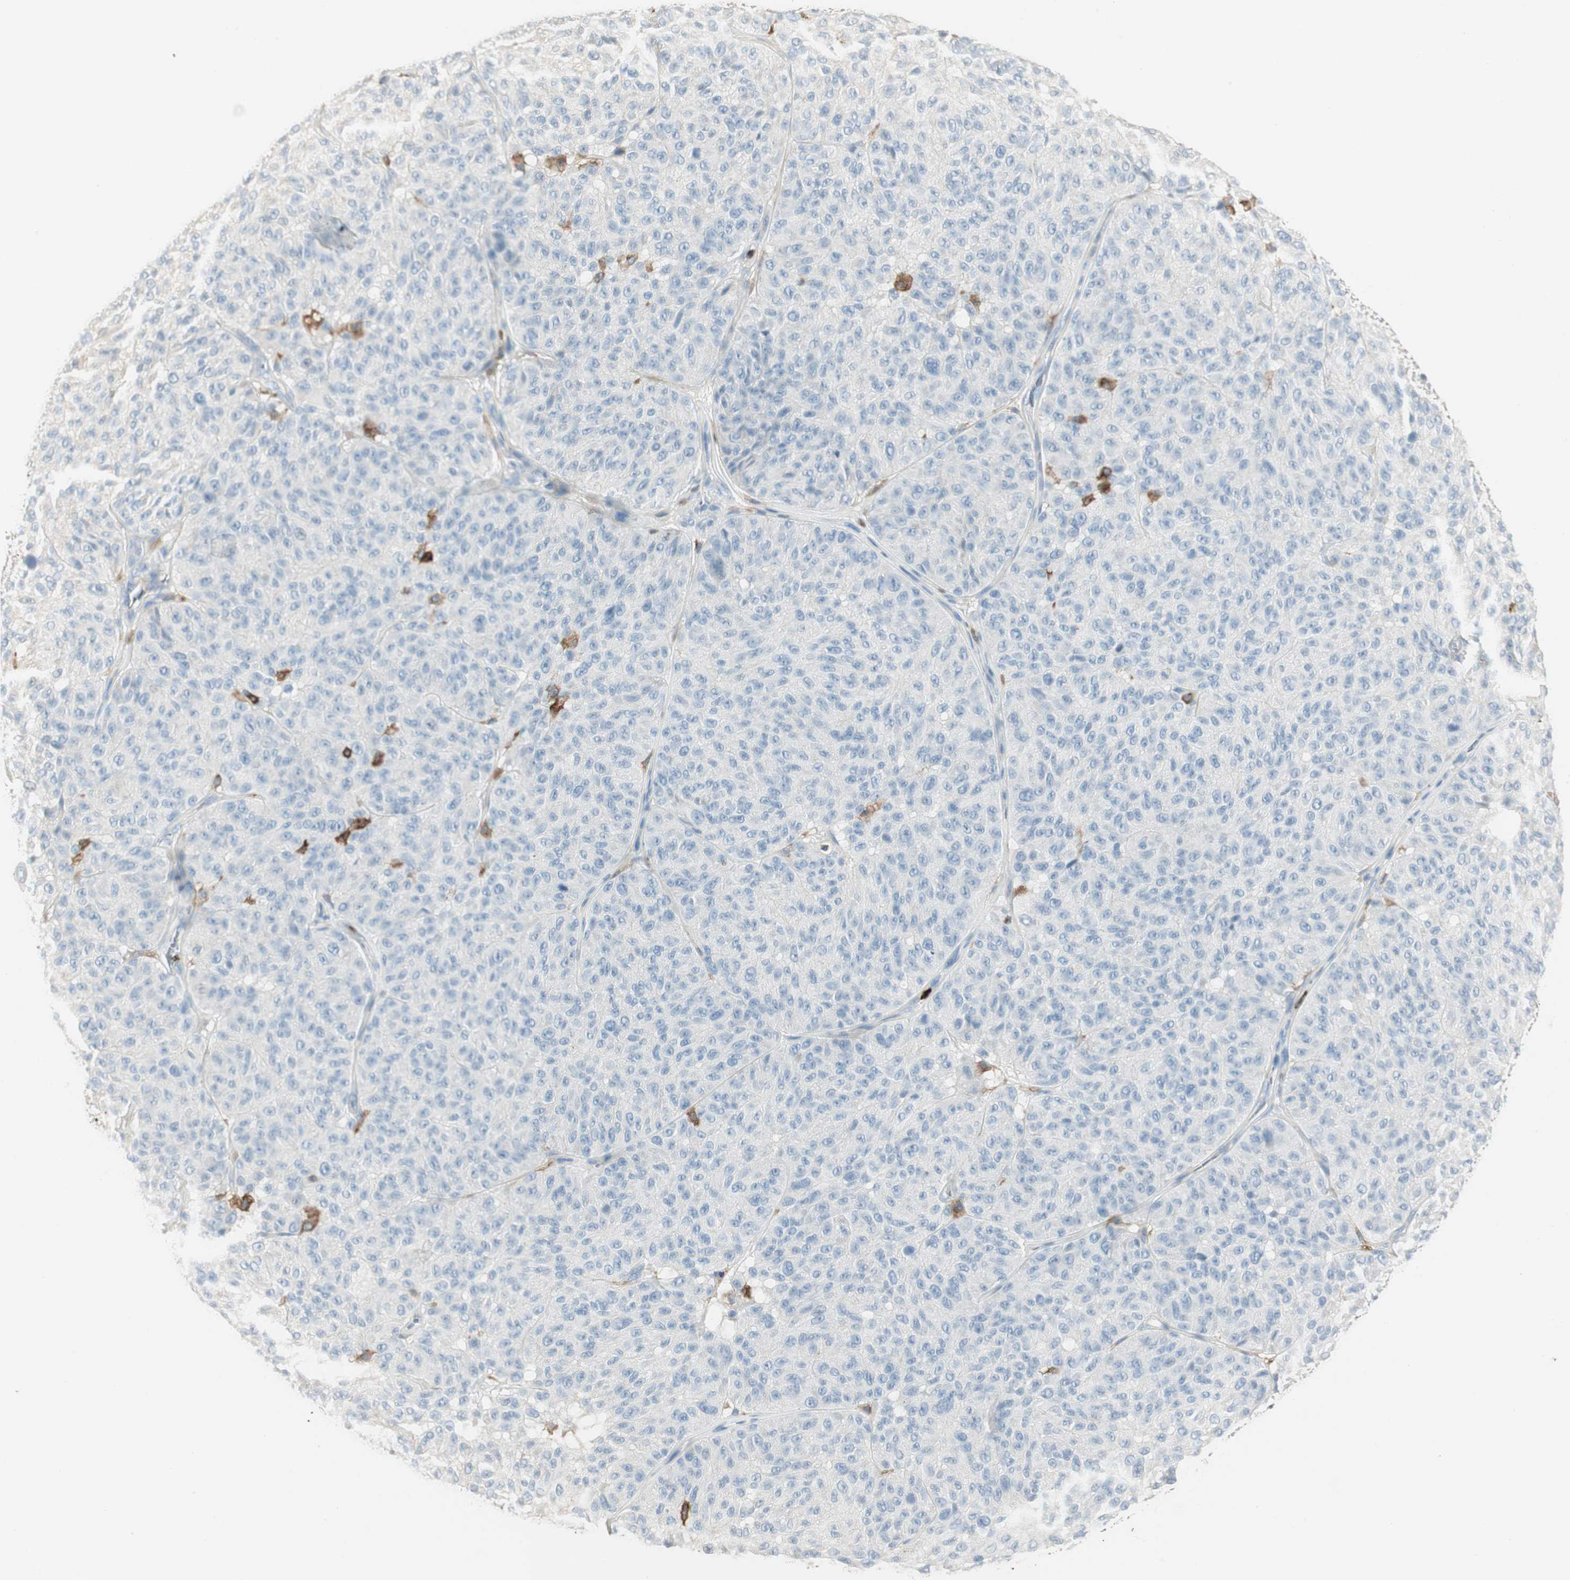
{"staining": {"intensity": "negative", "quantity": "none", "location": "none"}, "tissue": "melanoma", "cell_type": "Tumor cells", "image_type": "cancer", "snomed": [{"axis": "morphology", "description": "Malignant melanoma, NOS"}, {"axis": "topography", "description": "Skin"}], "caption": "DAB (3,3'-diaminobenzidine) immunohistochemical staining of human malignant melanoma shows no significant positivity in tumor cells. (DAB (3,3'-diaminobenzidine) immunohistochemistry, high magnification).", "gene": "ITGB2", "patient": {"sex": "female", "age": 46}}